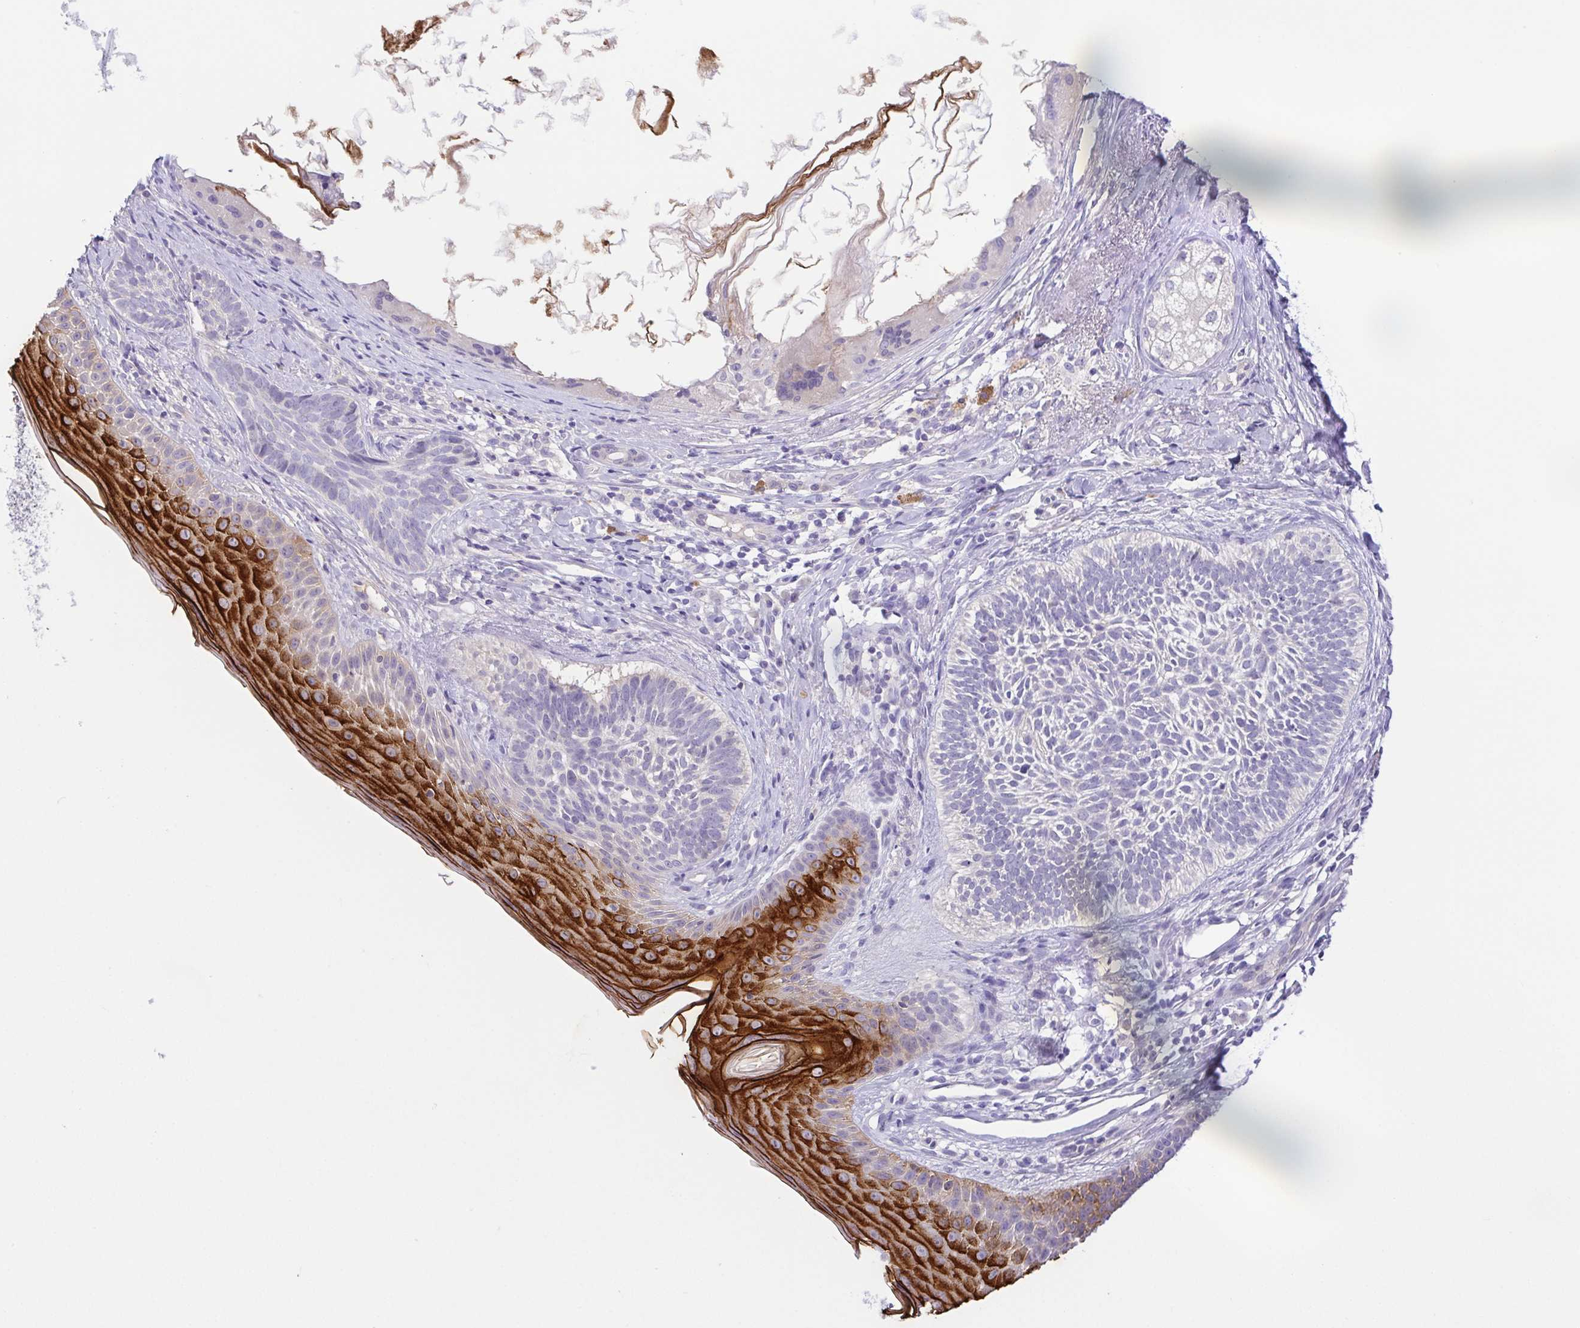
{"staining": {"intensity": "negative", "quantity": "none", "location": "none"}, "tissue": "skin cancer", "cell_type": "Tumor cells", "image_type": "cancer", "snomed": [{"axis": "morphology", "description": "Basal cell carcinoma"}, {"axis": "topography", "description": "Skin"}], "caption": "High power microscopy image of an IHC histopathology image of basal cell carcinoma (skin), revealing no significant expression in tumor cells.", "gene": "KRTDAP", "patient": {"sex": "female", "age": 74}}